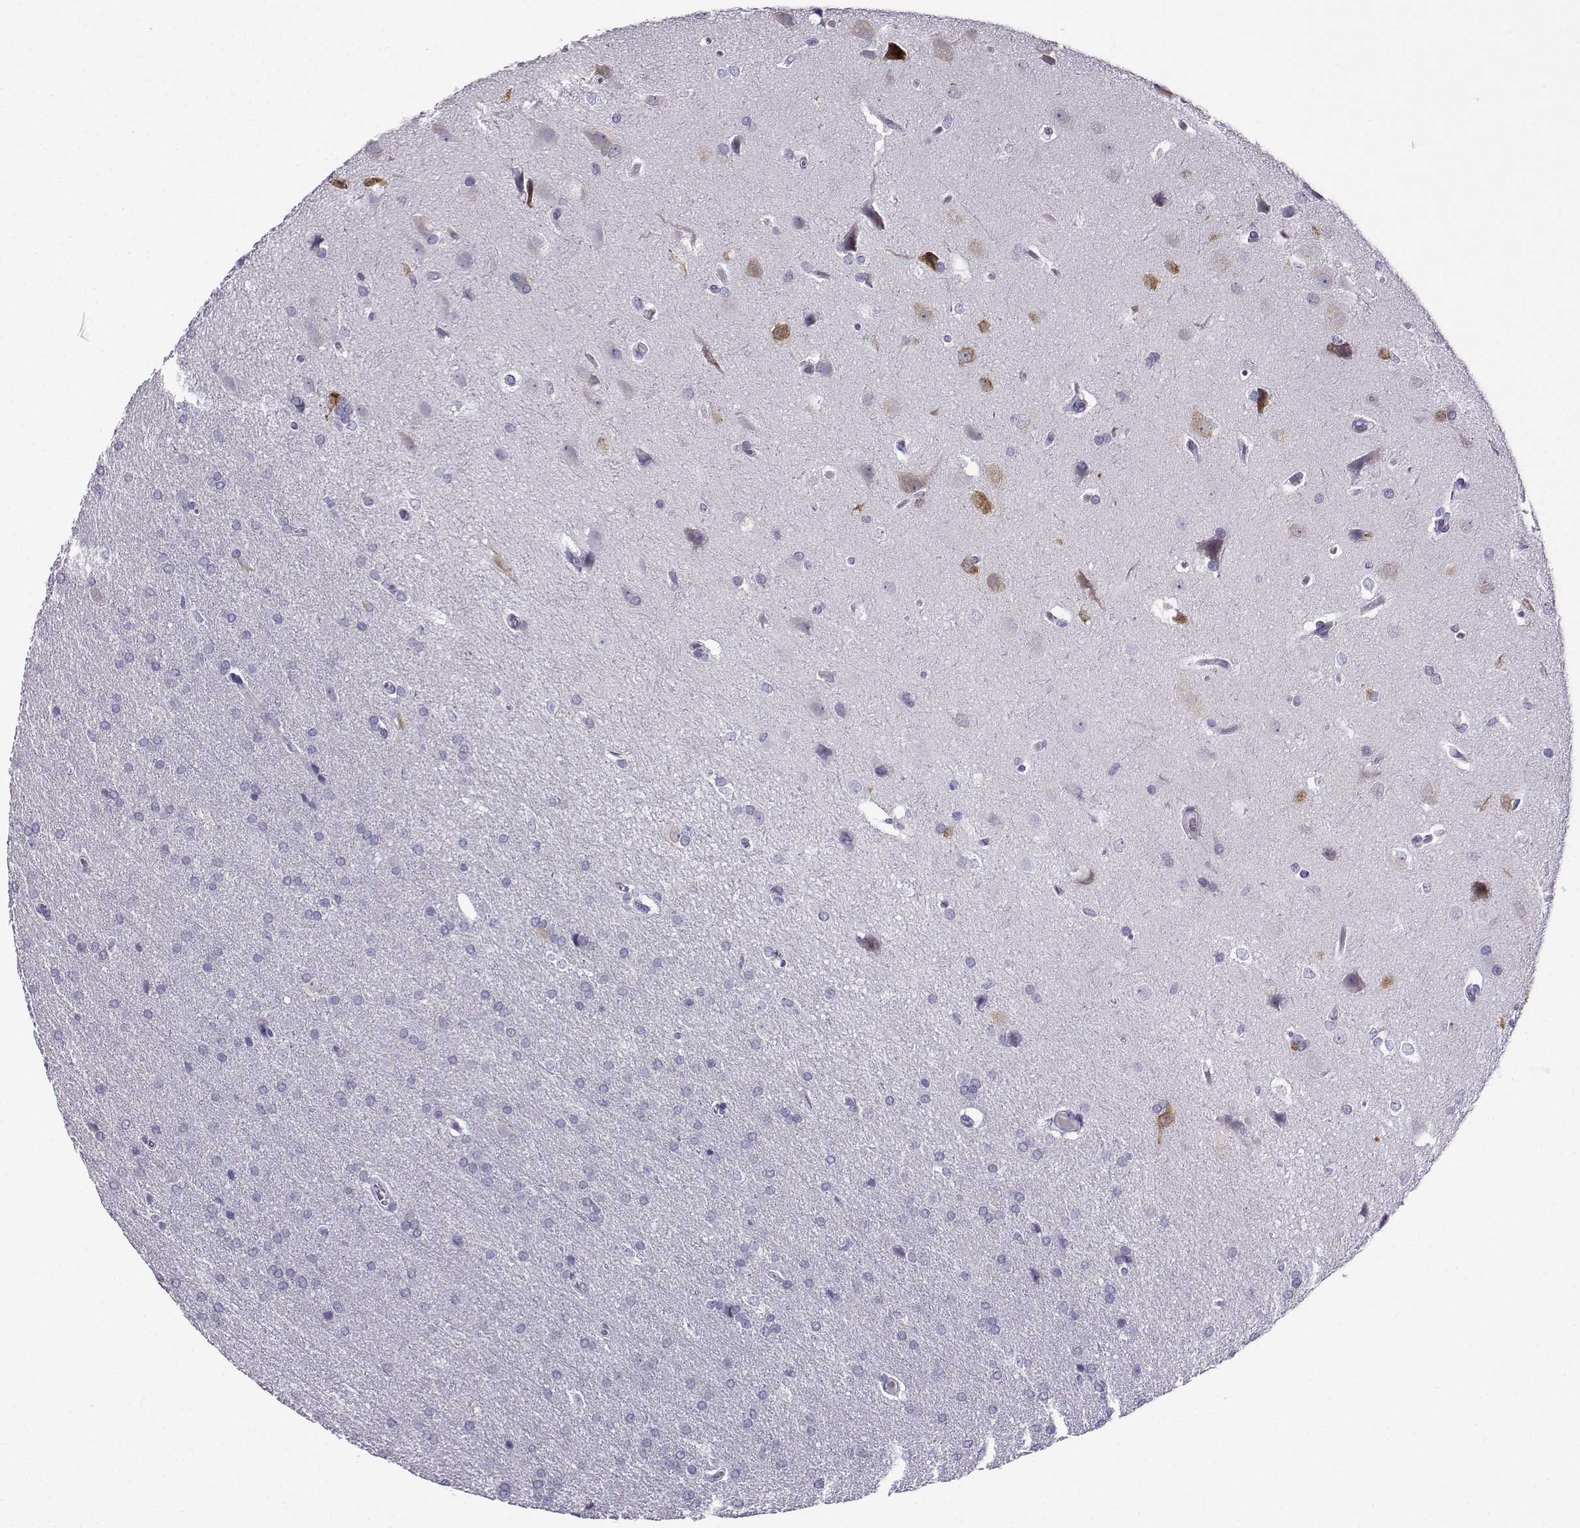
{"staining": {"intensity": "negative", "quantity": "none", "location": "none"}, "tissue": "glioma", "cell_type": "Tumor cells", "image_type": "cancer", "snomed": [{"axis": "morphology", "description": "Glioma, malignant, Low grade"}, {"axis": "topography", "description": "Brain"}], "caption": "This is a micrograph of IHC staining of glioma, which shows no staining in tumor cells. The staining was performed using DAB to visualize the protein expression in brown, while the nuclei were stained in blue with hematoxylin (Magnification: 20x).", "gene": "FBXO24", "patient": {"sex": "female", "age": 32}}